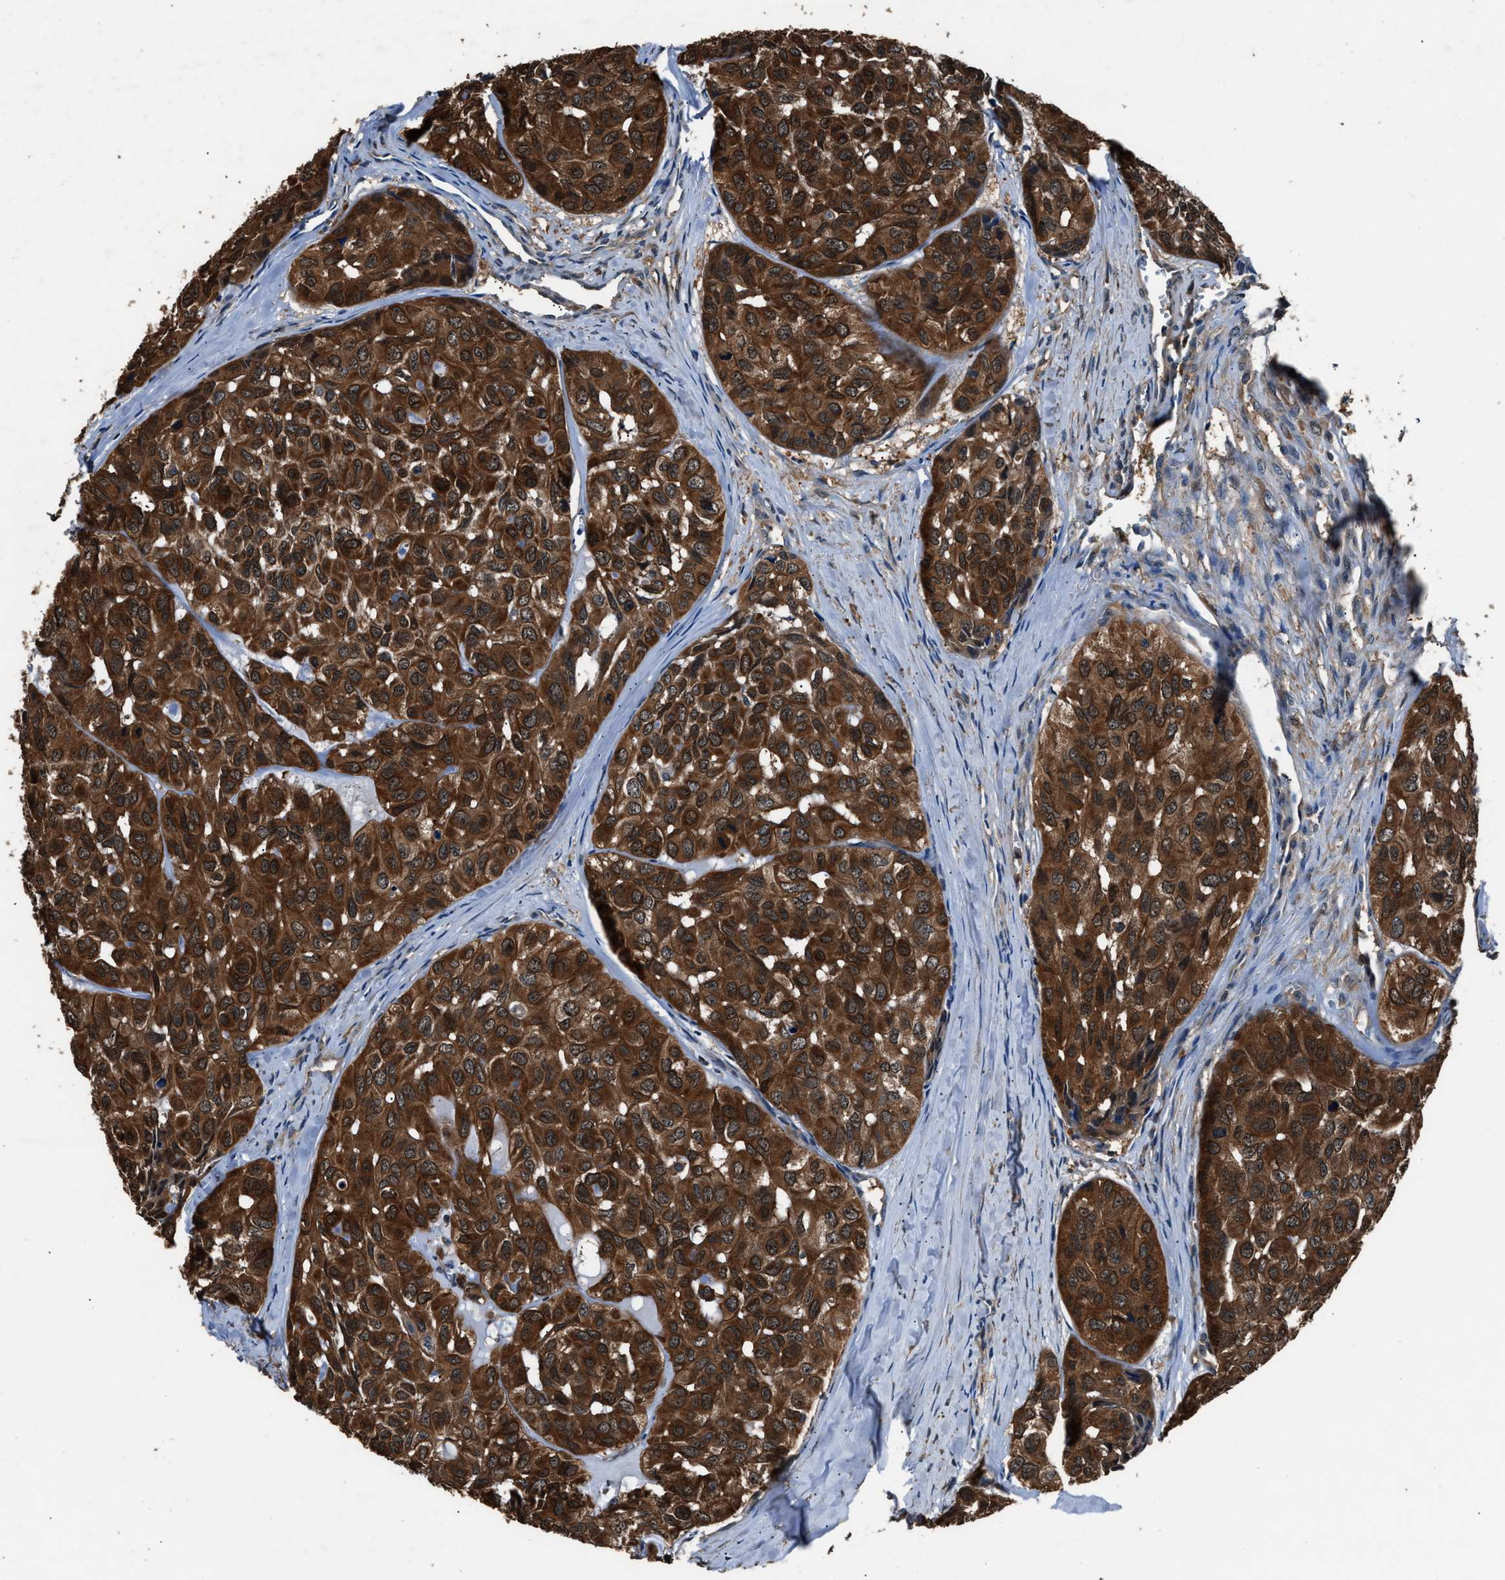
{"staining": {"intensity": "strong", "quantity": ">75%", "location": "cytoplasmic/membranous"}, "tissue": "head and neck cancer", "cell_type": "Tumor cells", "image_type": "cancer", "snomed": [{"axis": "morphology", "description": "Adenocarcinoma, NOS"}, {"axis": "topography", "description": "Salivary gland, NOS"}, {"axis": "topography", "description": "Head-Neck"}], "caption": "Head and neck cancer tissue exhibits strong cytoplasmic/membranous positivity in approximately >75% of tumor cells Immunohistochemistry stains the protein in brown and the nuclei are stained blue.", "gene": "GSTP1", "patient": {"sex": "female", "age": 76}}